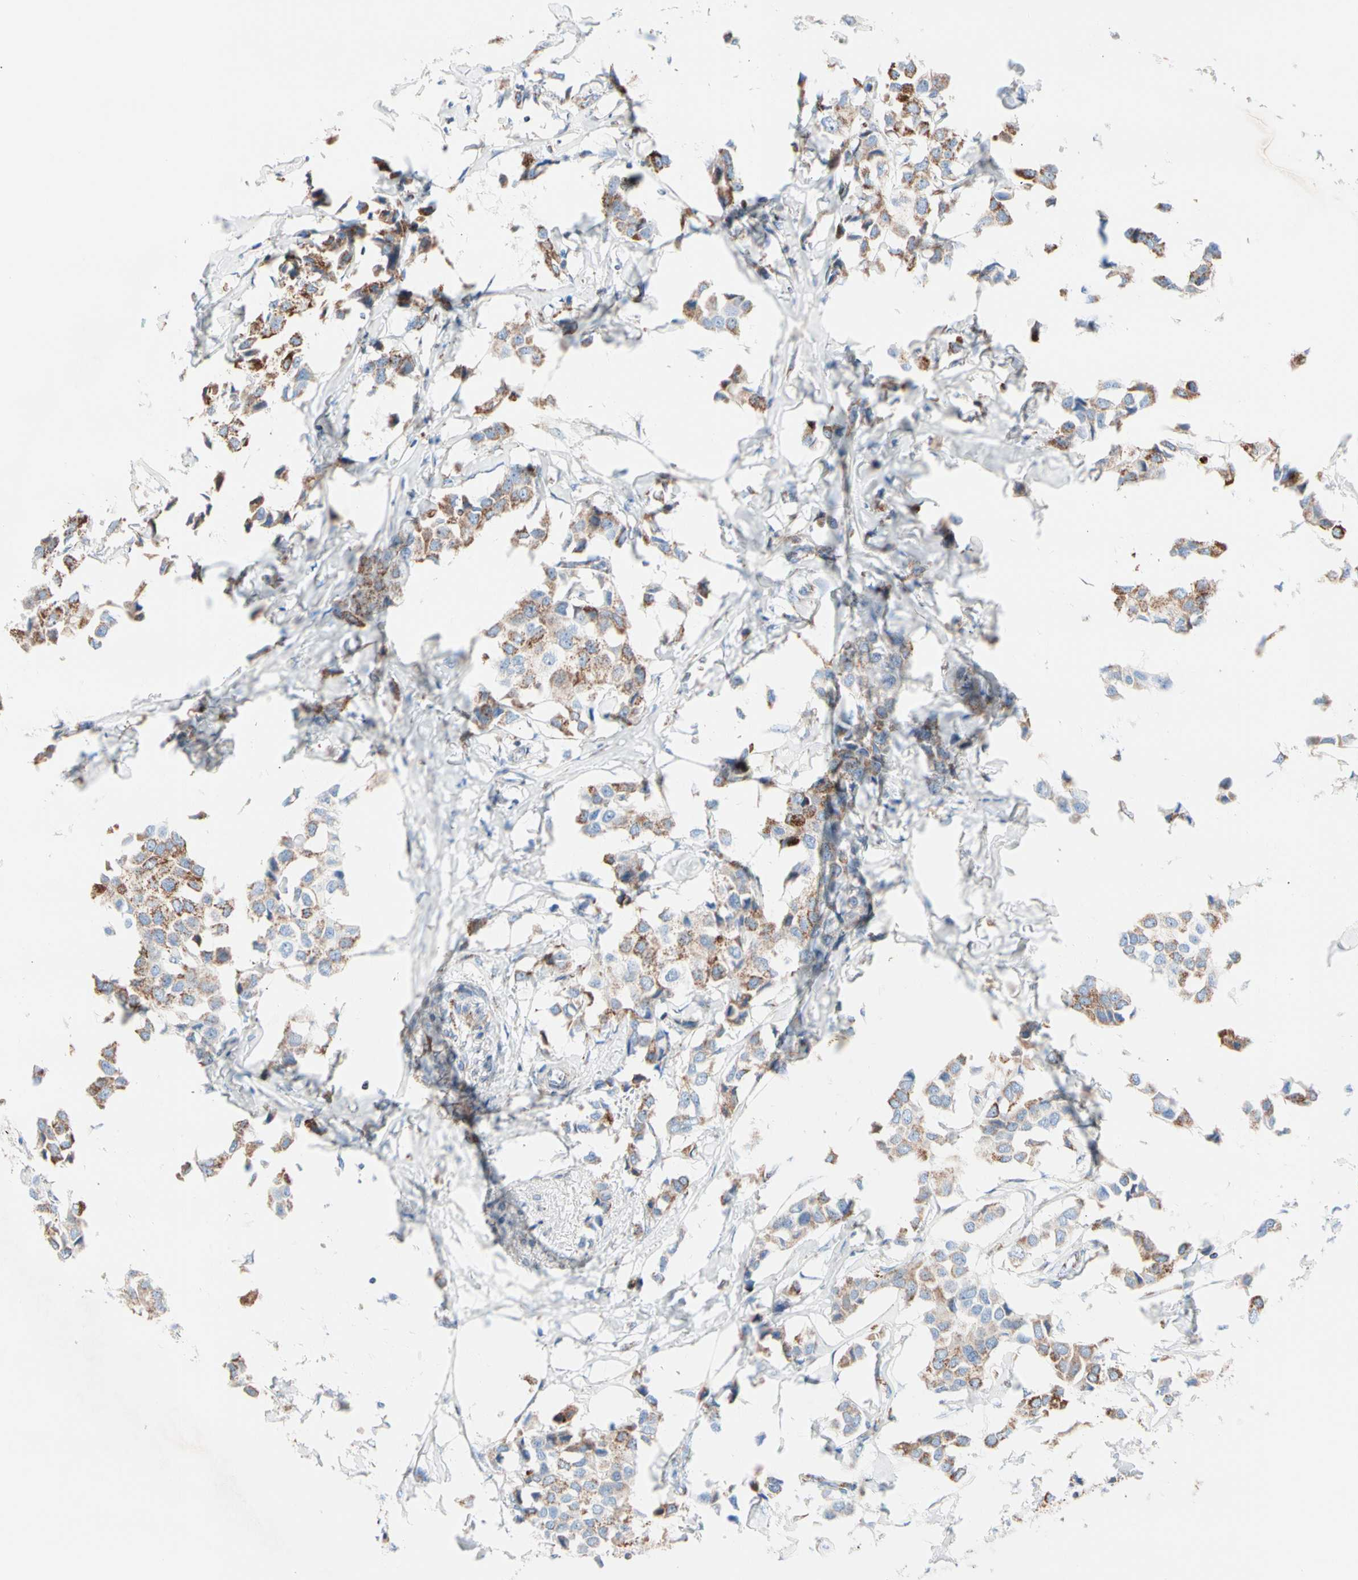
{"staining": {"intensity": "moderate", "quantity": ">75%", "location": "cytoplasmic/membranous"}, "tissue": "breast cancer", "cell_type": "Tumor cells", "image_type": "cancer", "snomed": [{"axis": "morphology", "description": "Duct carcinoma"}, {"axis": "topography", "description": "Breast"}], "caption": "Tumor cells reveal medium levels of moderate cytoplasmic/membranous staining in approximately >75% of cells in human breast cancer.", "gene": "HK1", "patient": {"sex": "female", "age": 80}}